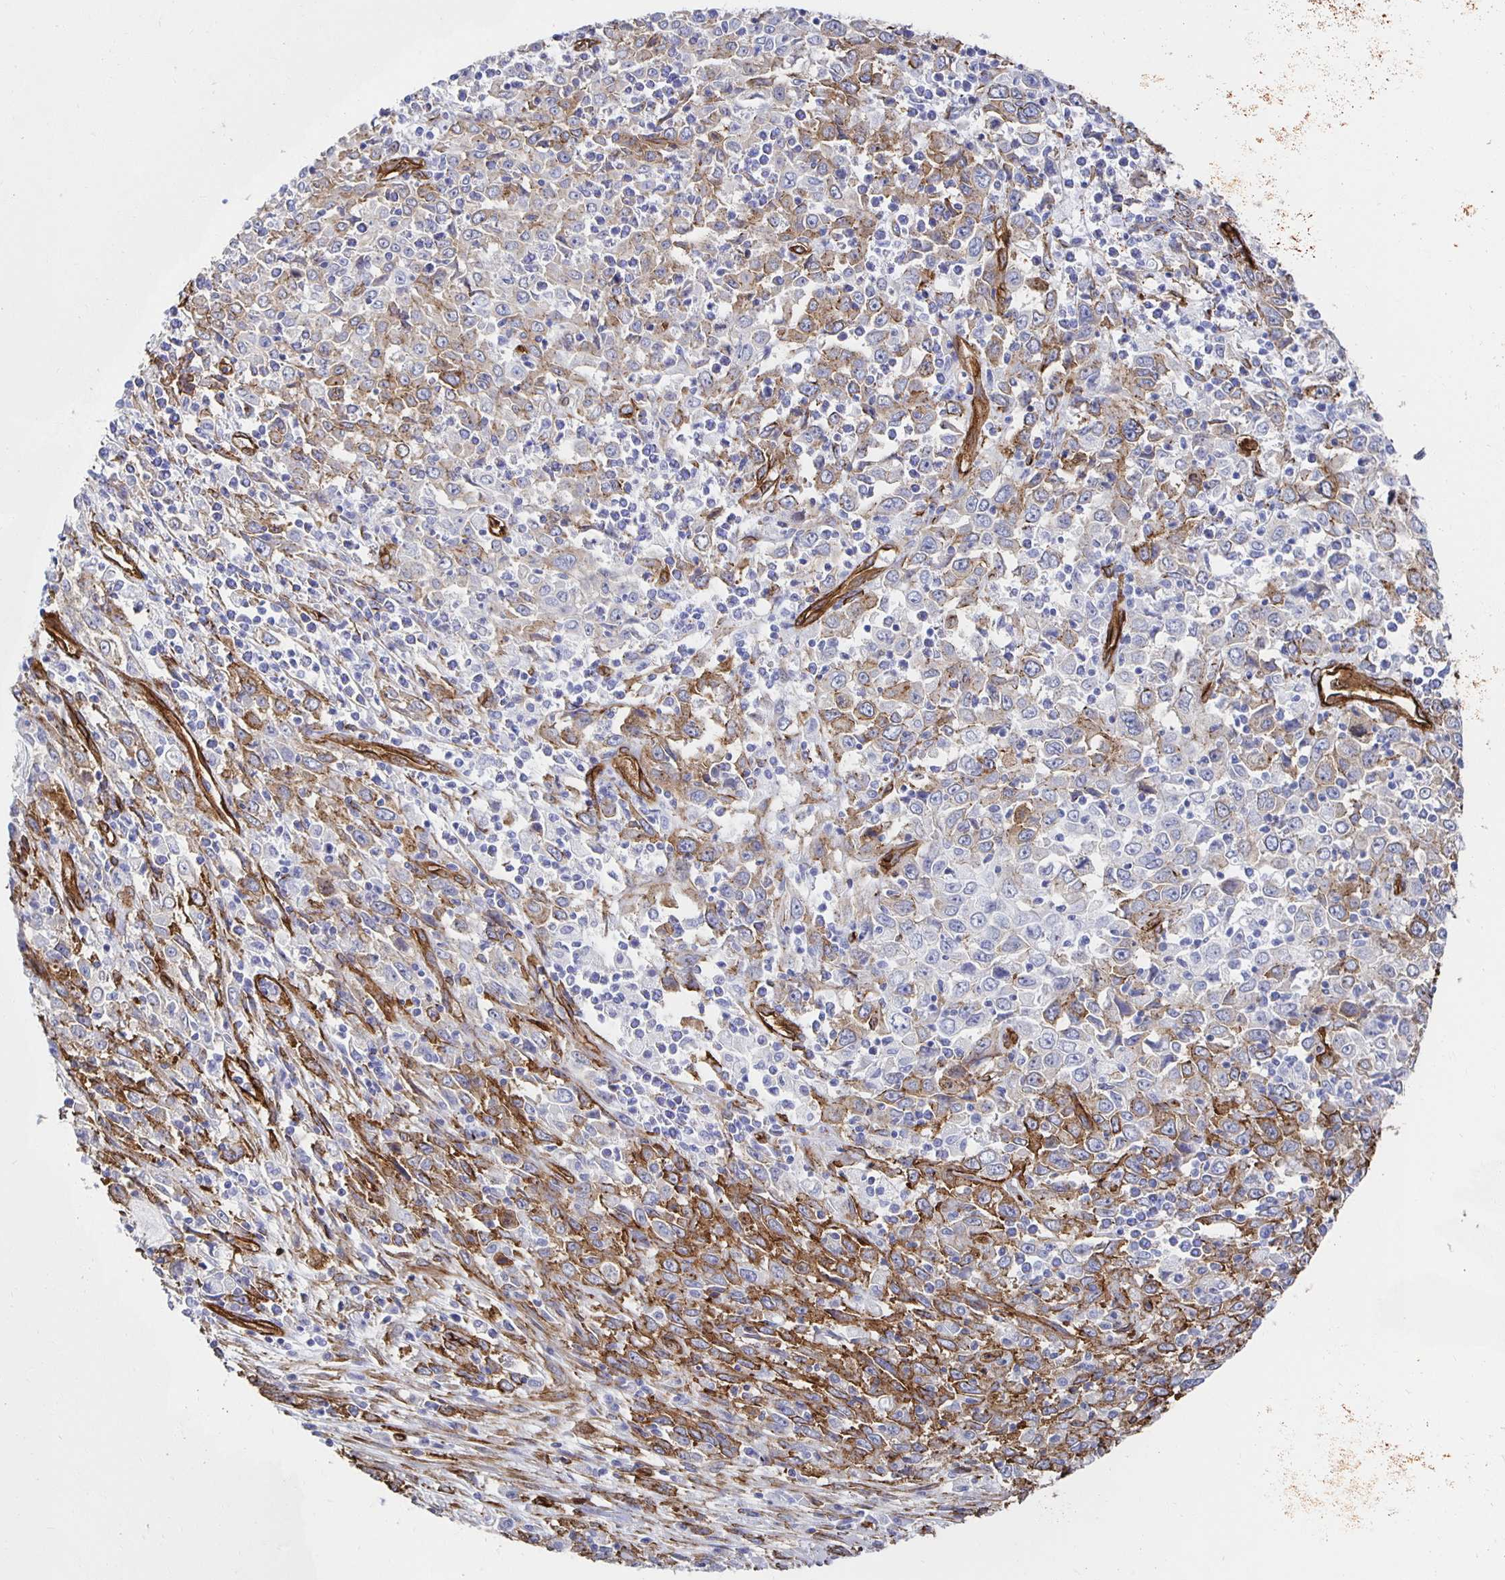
{"staining": {"intensity": "moderate", "quantity": "<25%", "location": "cytoplasmic/membranous"}, "tissue": "cervical cancer", "cell_type": "Tumor cells", "image_type": "cancer", "snomed": [{"axis": "morphology", "description": "Adenocarcinoma, NOS"}, {"axis": "topography", "description": "Cervix"}], "caption": "Adenocarcinoma (cervical) stained with IHC shows moderate cytoplasmic/membranous expression in approximately <25% of tumor cells.", "gene": "VIPR2", "patient": {"sex": "female", "age": 40}}